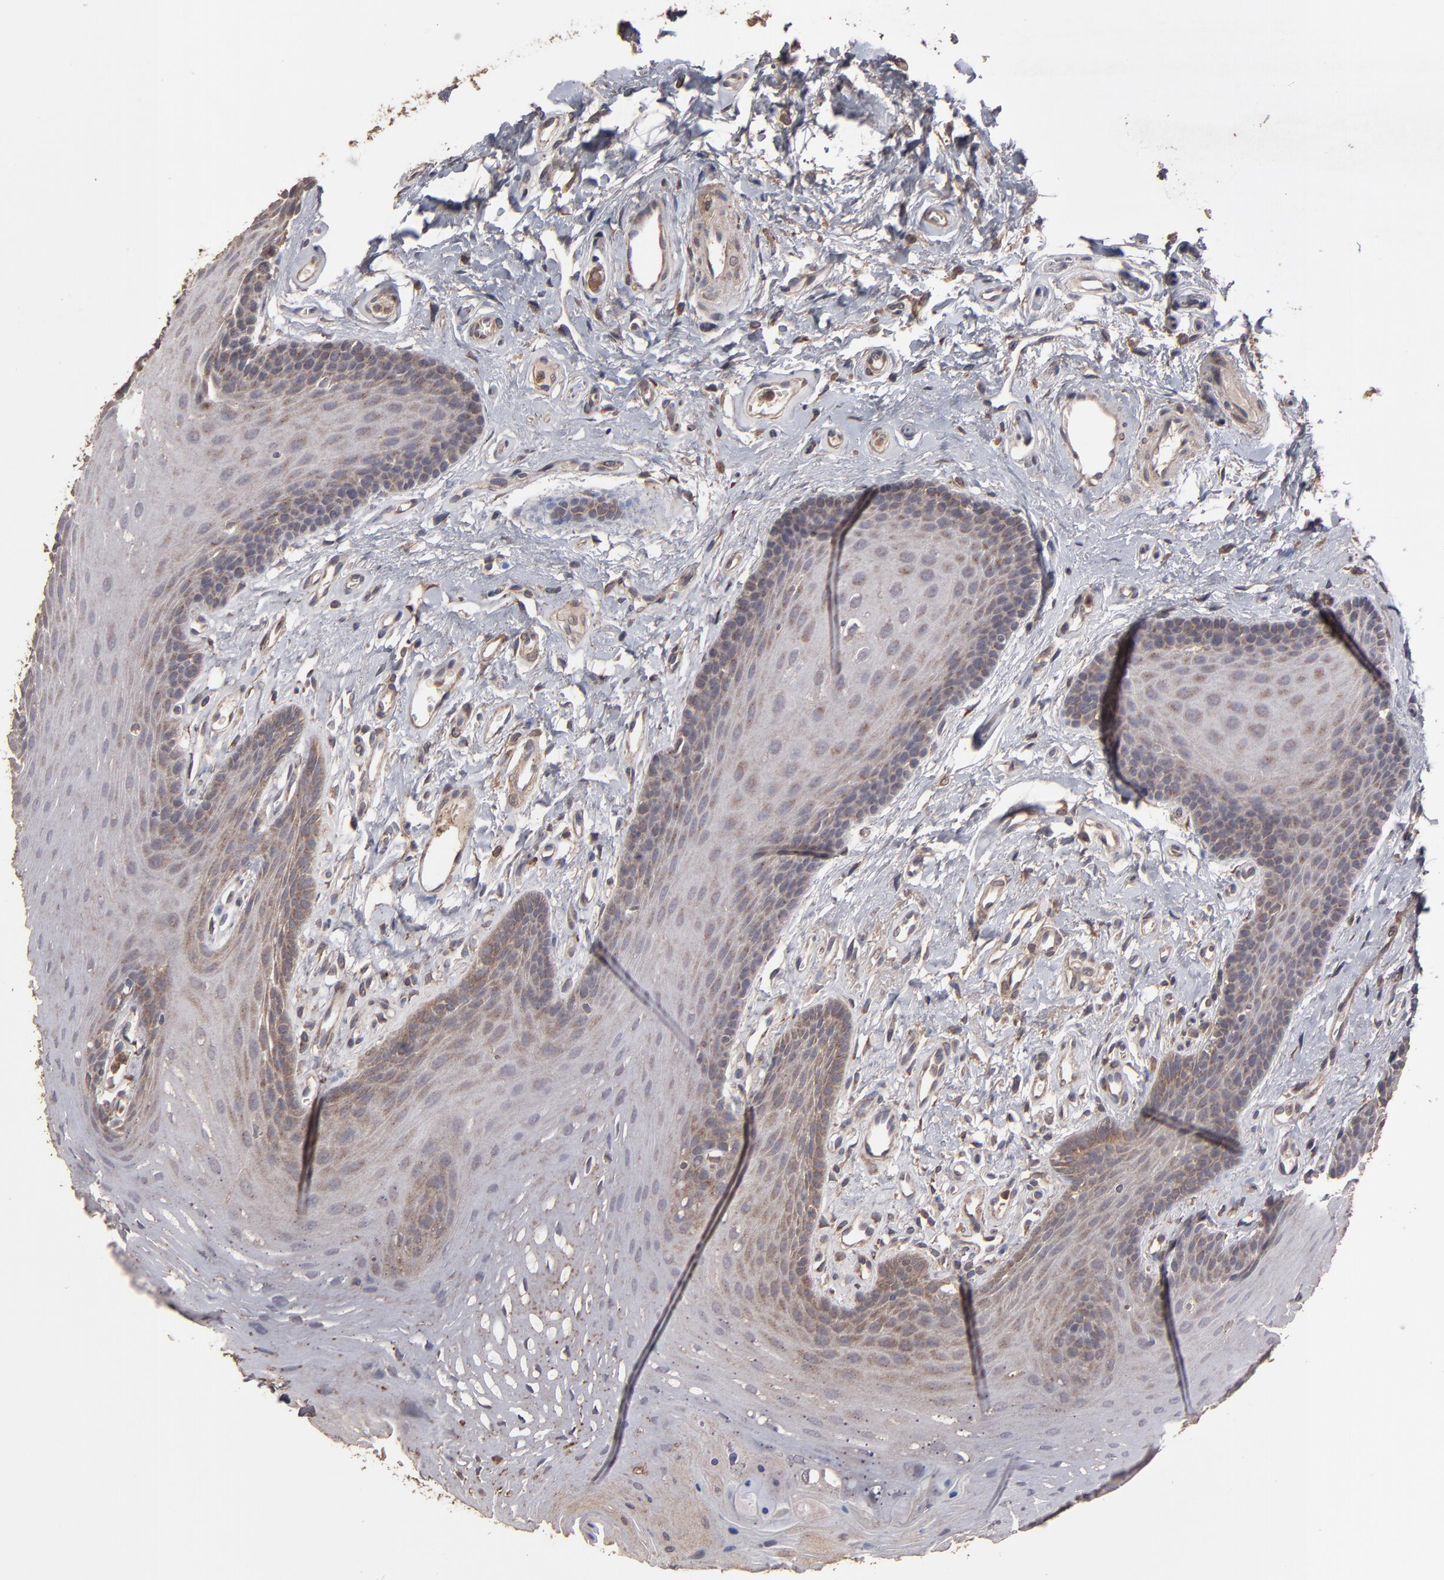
{"staining": {"intensity": "weak", "quantity": "25%-75%", "location": "cytoplasmic/membranous"}, "tissue": "oral mucosa", "cell_type": "Squamous epithelial cells", "image_type": "normal", "snomed": [{"axis": "morphology", "description": "Normal tissue, NOS"}, {"axis": "topography", "description": "Oral tissue"}], "caption": "Weak cytoplasmic/membranous staining for a protein is appreciated in about 25%-75% of squamous epithelial cells of normal oral mucosa using IHC.", "gene": "MMP2", "patient": {"sex": "male", "age": 62}}